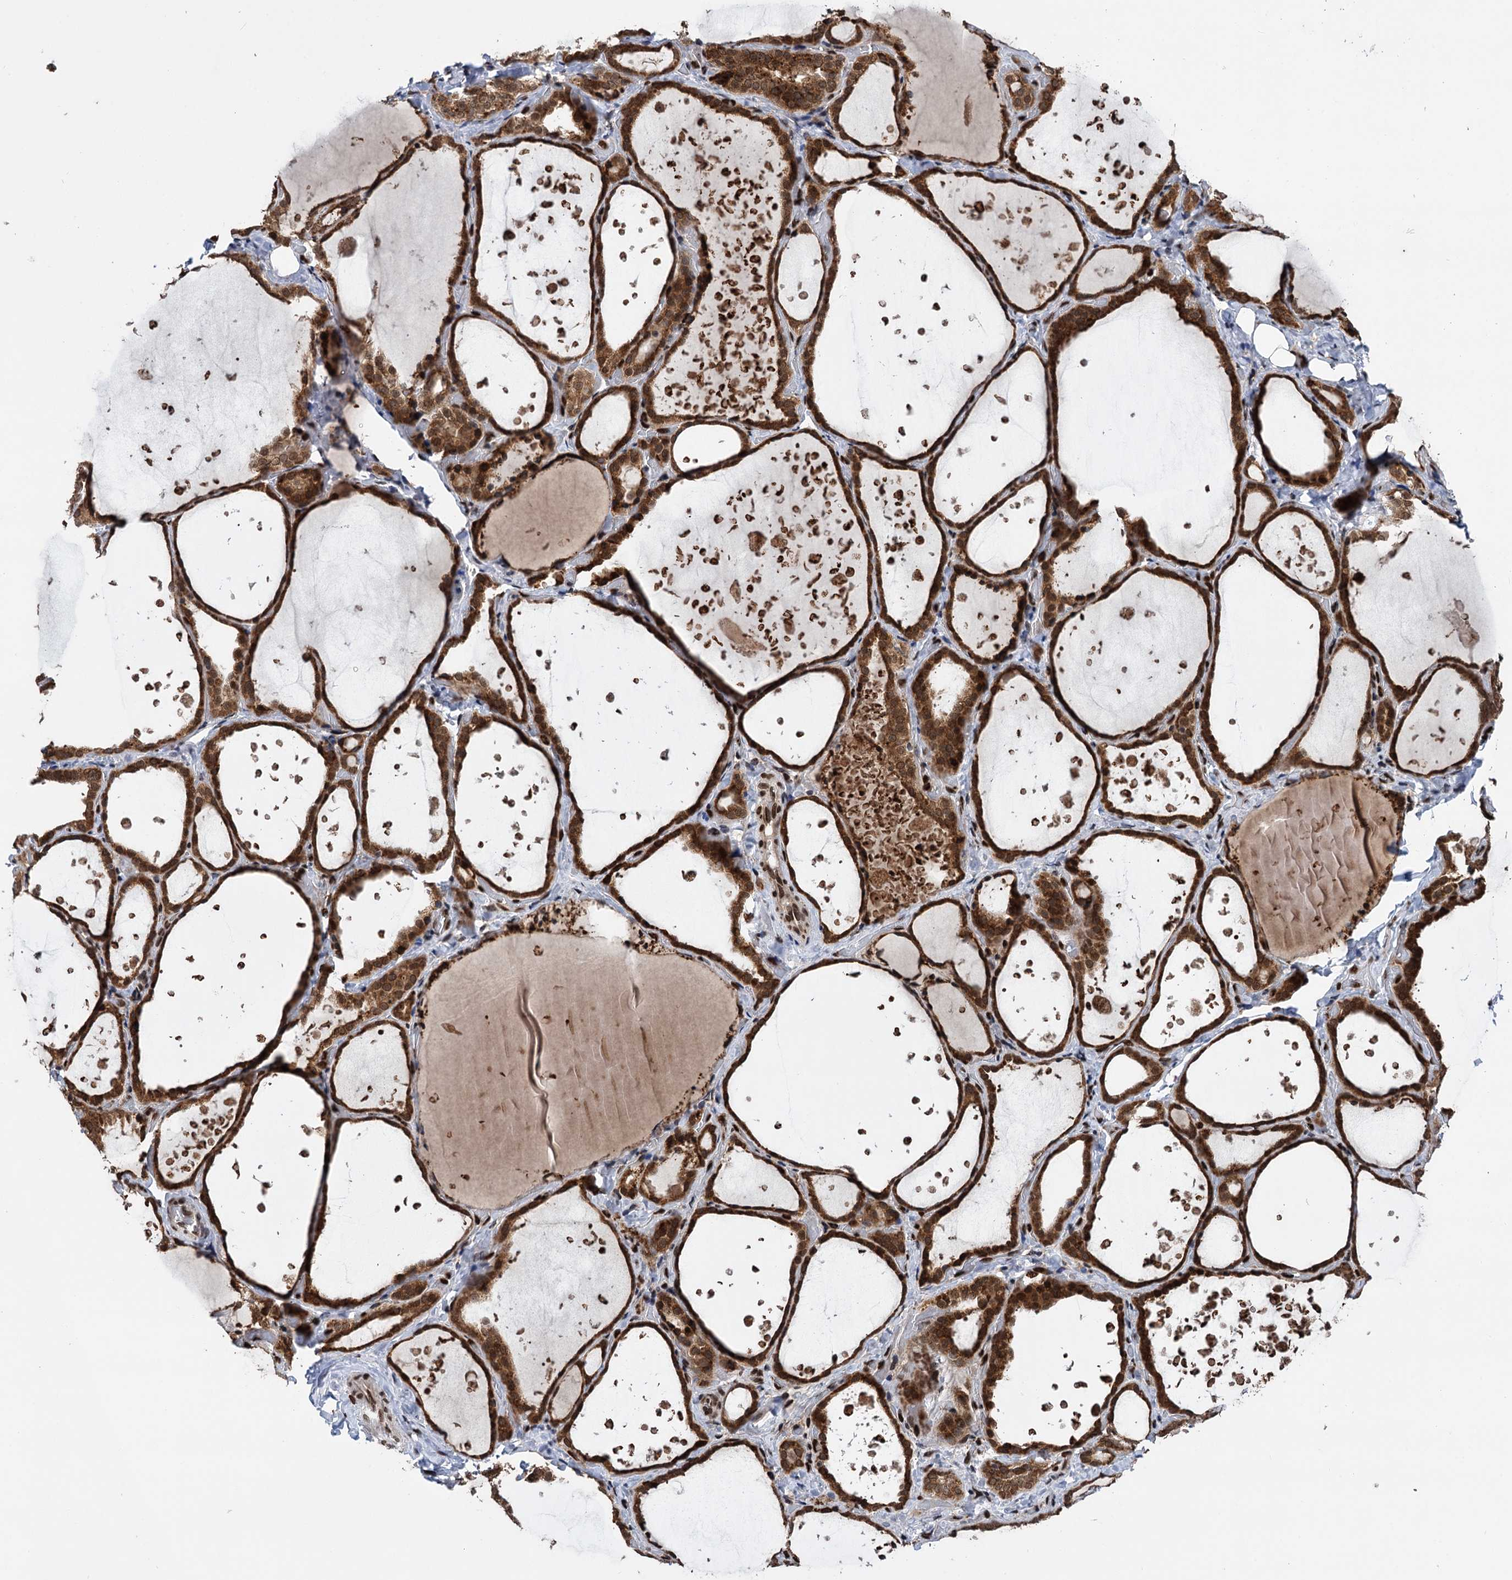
{"staining": {"intensity": "strong", "quantity": ">75%", "location": "cytoplasmic/membranous,nuclear"}, "tissue": "thyroid gland", "cell_type": "Glandular cells", "image_type": "normal", "snomed": [{"axis": "morphology", "description": "Normal tissue, NOS"}, {"axis": "topography", "description": "Thyroid gland"}], "caption": "Protein analysis of benign thyroid gland exhibits strong cytoplasmic/membranous,nuclear expression in about >75% of glandular cells. (Stains: DAB (3,3'-diaminobenzidine) in brown, nuclei in blue, Microscopy: brightfield microscopy at high magnification).", "gene": "MESD", "patient": {"sex": "female", "age": 44}}